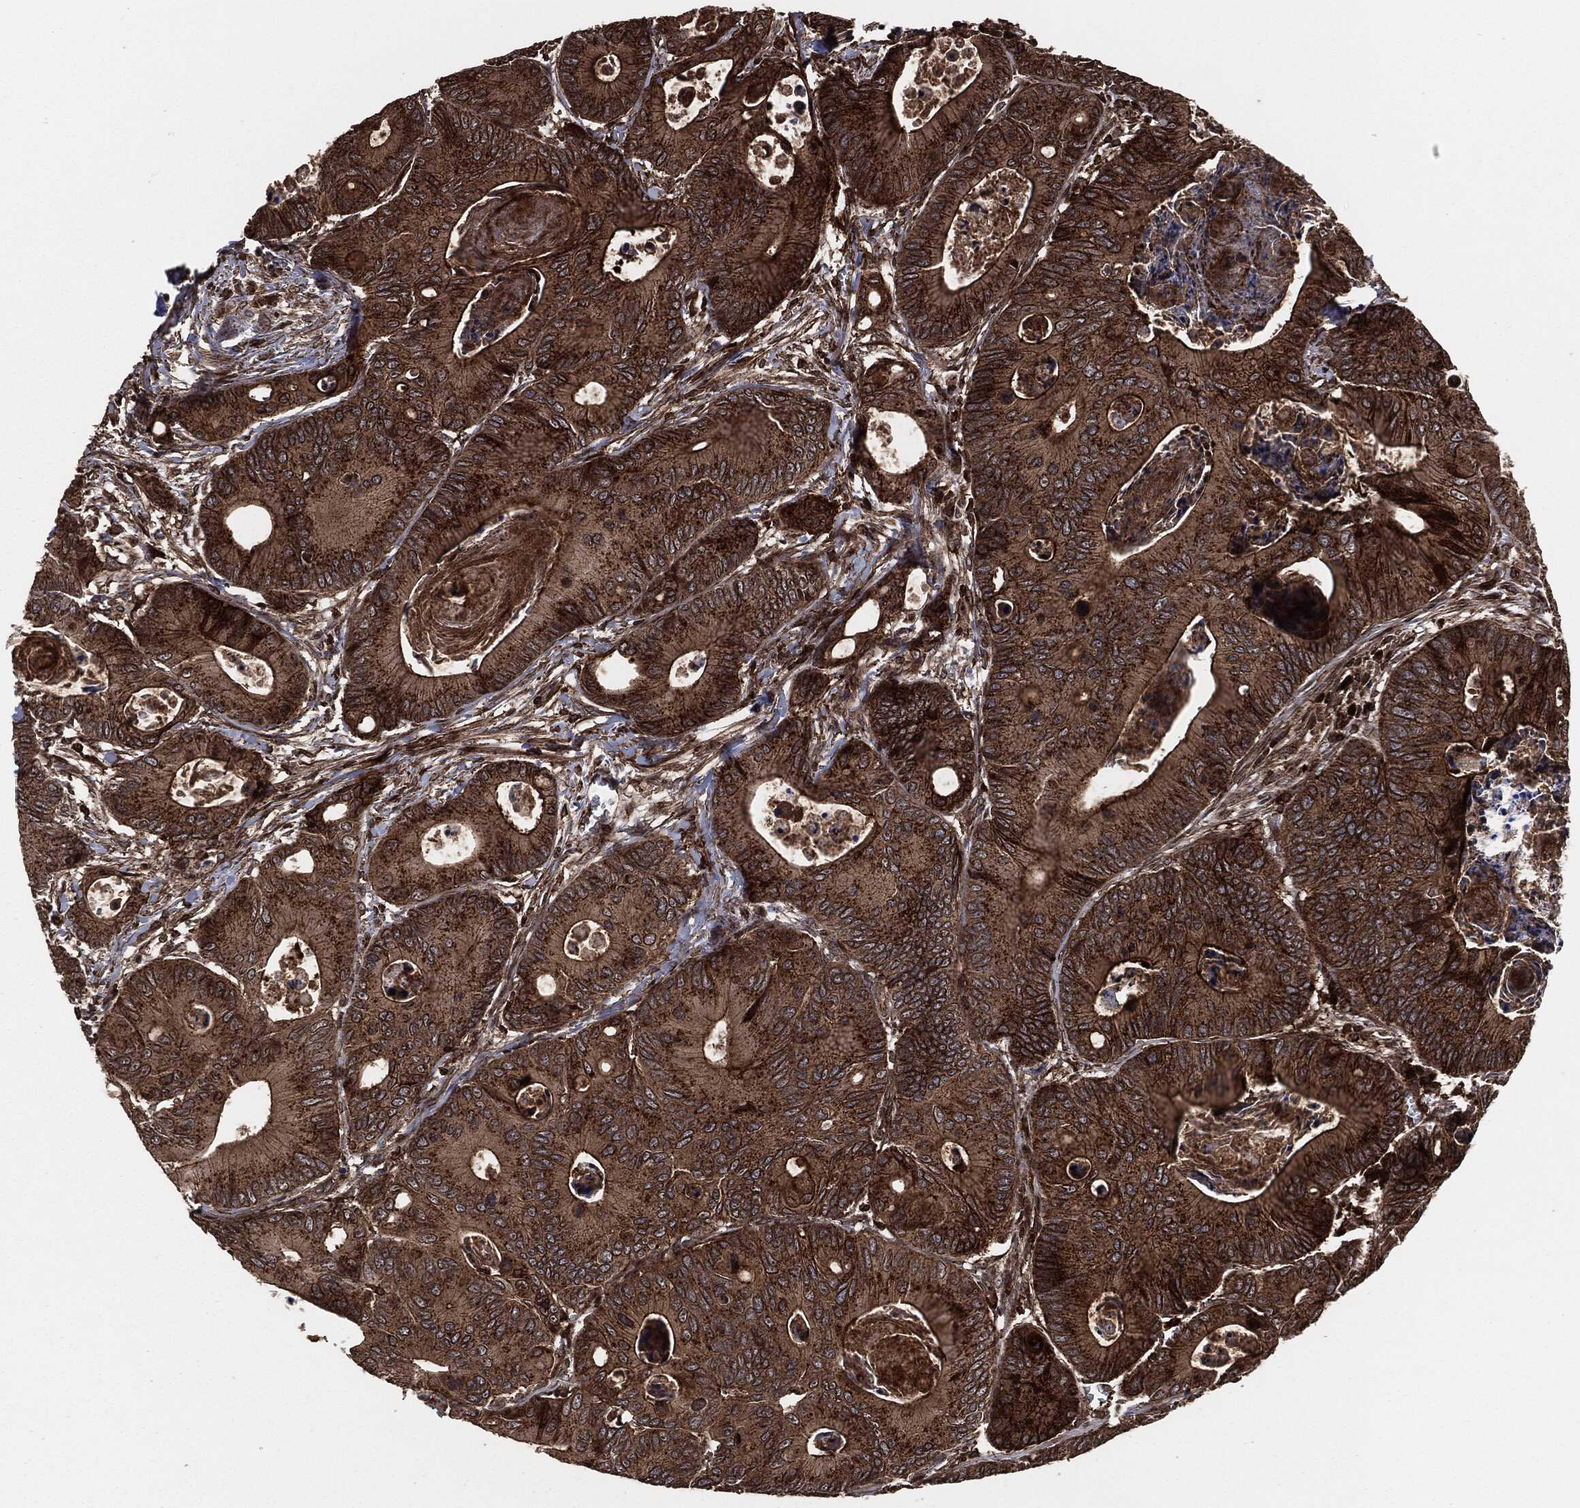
{"staining": {"intensity": "moderate", "quantity": ">75%", "location": "cytoplasmic/membranous"}, "tissue": "colorectal cancer", "cell_type": "Tumor cells", "image_type": "cancer", "snomed": [{"axis": "morphology", "description": "Adenocarcinoma, NOS"}, {"axis": "topography", "description": "Colon"}], "caption": "An immunohistochemistry (IHC) histopathology image of tumor tissue is shown. Protein staining in brown labels moderate cytoplasmic/membranous positivity in colorectal cancer (adenocarcinoma) within tumor cells. The staining is performed using DAB (3,3'-diaminobenzidine) brown chromogen to label protein expression. The nuclei are counter-stained blue using hematoxylin.", "gene": "IFIT1", "patient": {"sex": "female", "age": 78}}